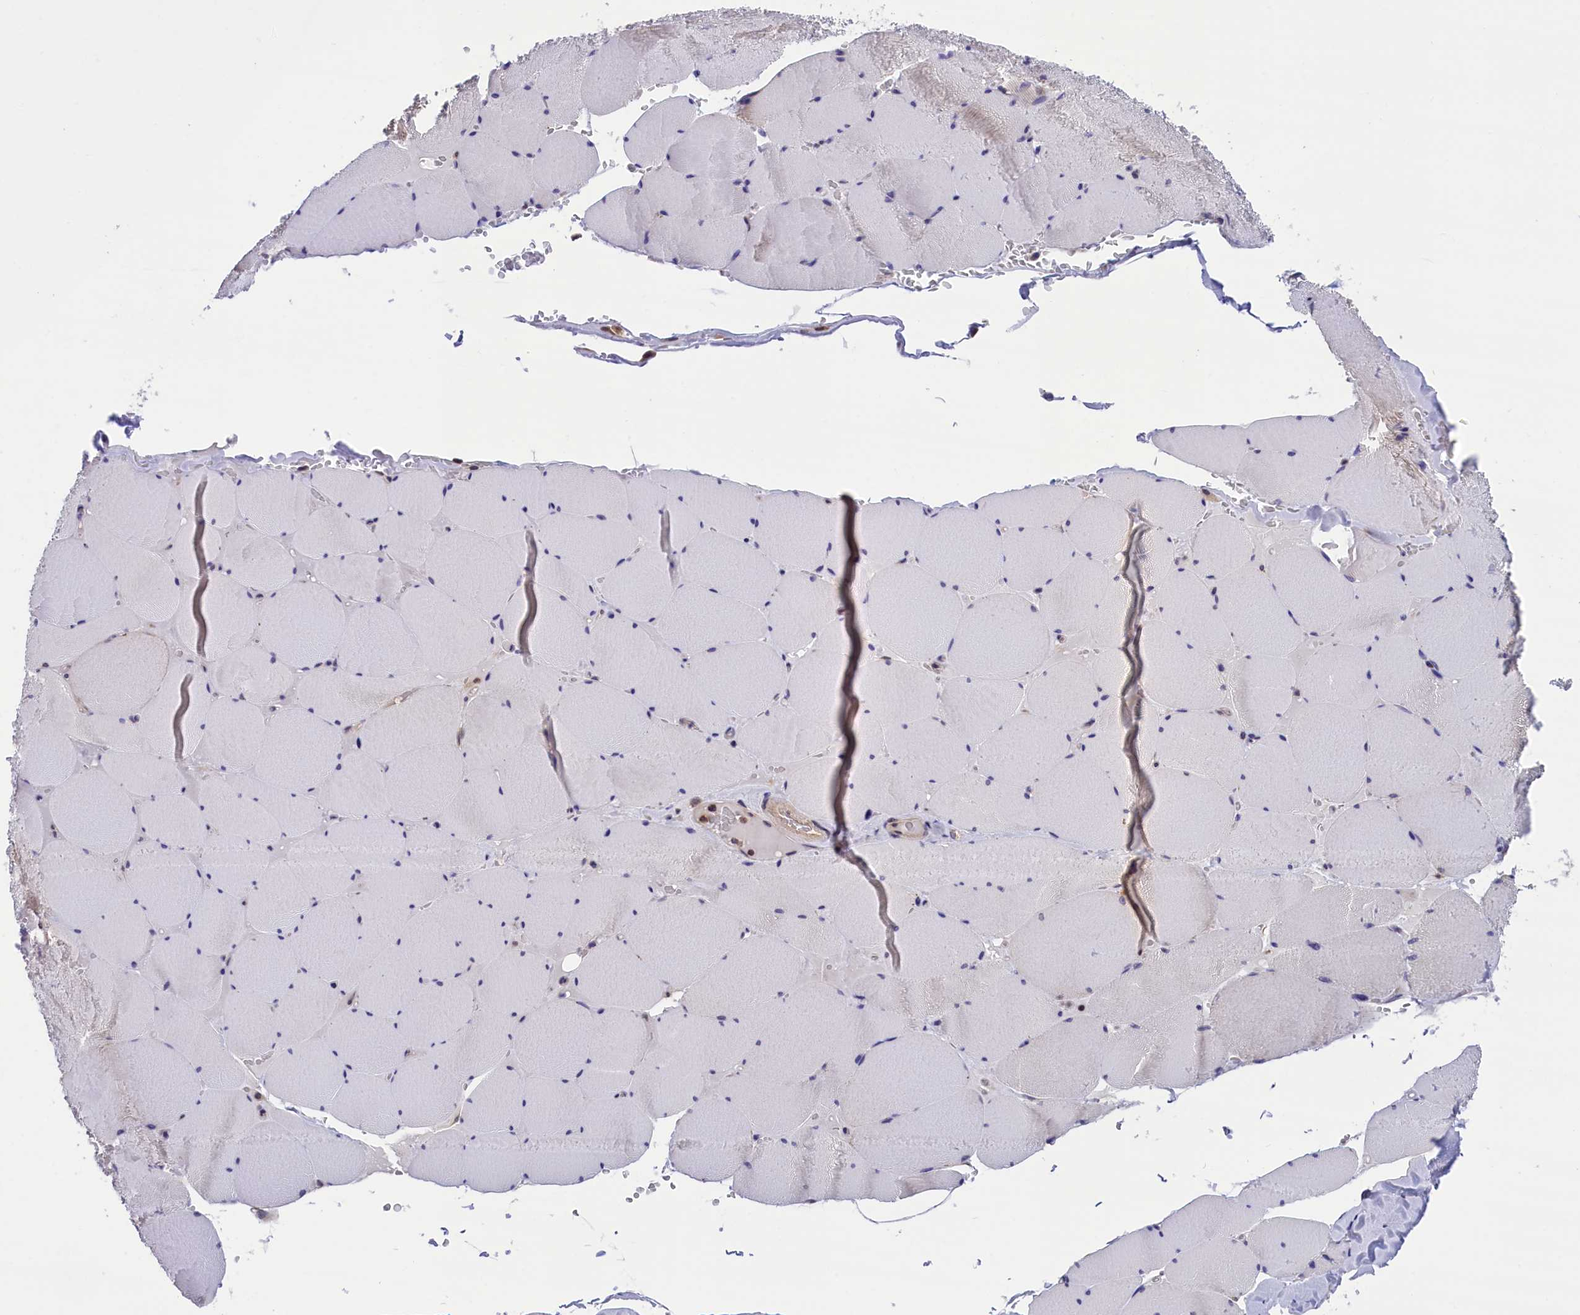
{"staining": {"intensity": "negative", "quantity": "none", "location": "none"}, "tissue": "skeletal muscle", "cell_type": "Myocytes", "image_type": "normal", "snomed": [{"axis": "morphology", "description": "Normal tissue, NOS"}, {"axis": "topography", "description": "Skeletal muscle"}, {"axis": "topography", "description": "Head-Neck"}], "caption": "Image shows no protein expression in myocytes of benign skeletal muscle.", "gene": "TBCB", "patient": {"sex": "male", "age": 66}}